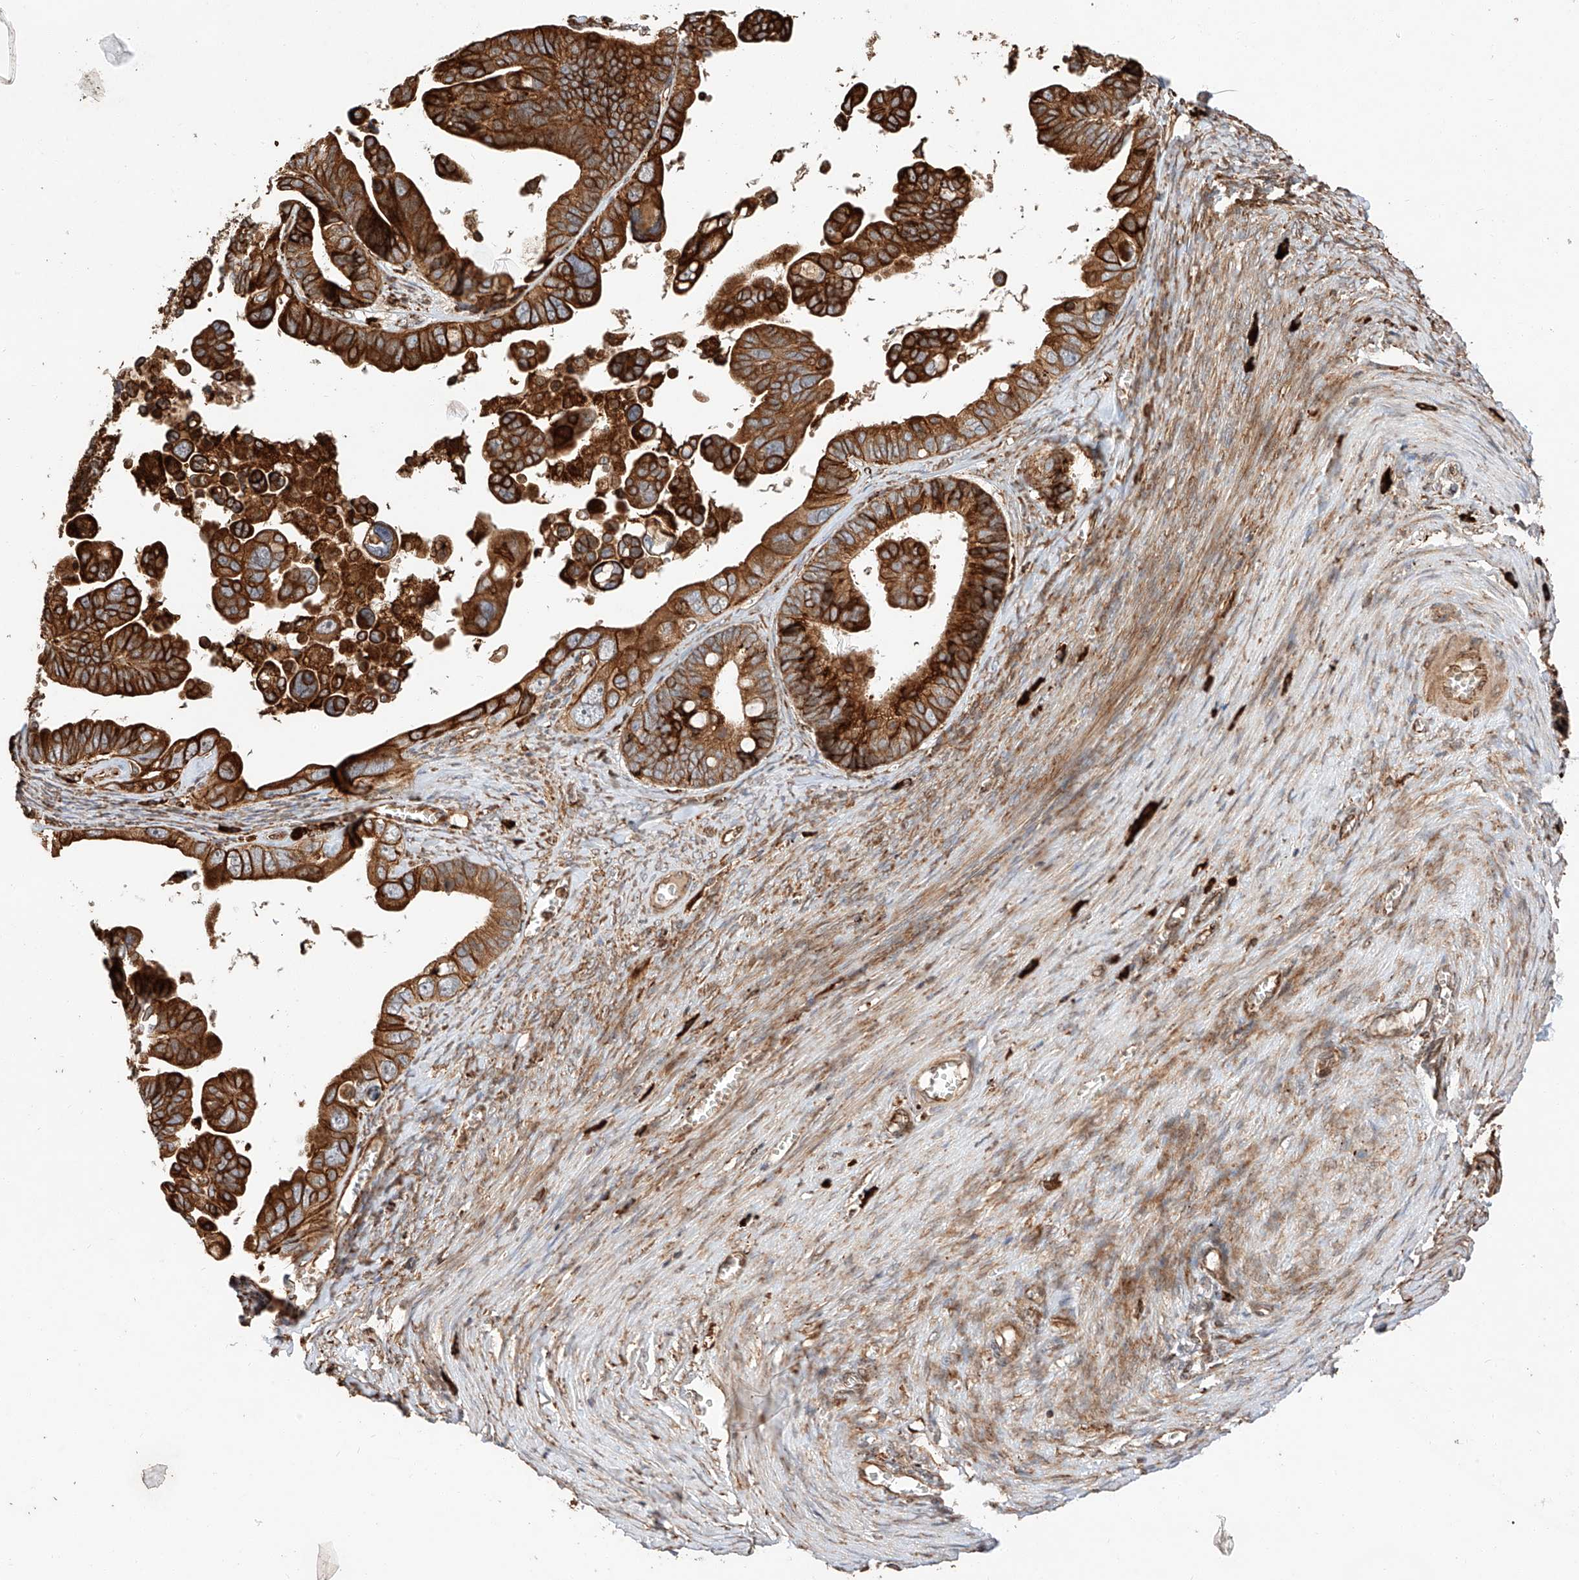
{"staining": {"intensity": "strong", "quantity": ">75%", "location": "cytoplasmic/membranous"}, "tissue": "ovarian cancer", "cell_type": "Tumor cells", "image_type": "cancer", "snomed": [{"axis": "morphology", "description": "Cystadenocarcinoma, serous, NOS"}, {"axis": "topography", "description": "Ovary"}], "caption": "DAB (3,3'-diaminobenzidine) immunohistochemical staining of human ovarian serous cystadenocarcinoma demonstrates strong cytoplasmic/membranous protein expression in about >75% of tumor cells.", "gene": "ZNF84", "patient": {"sex": "female", "age": 56}}